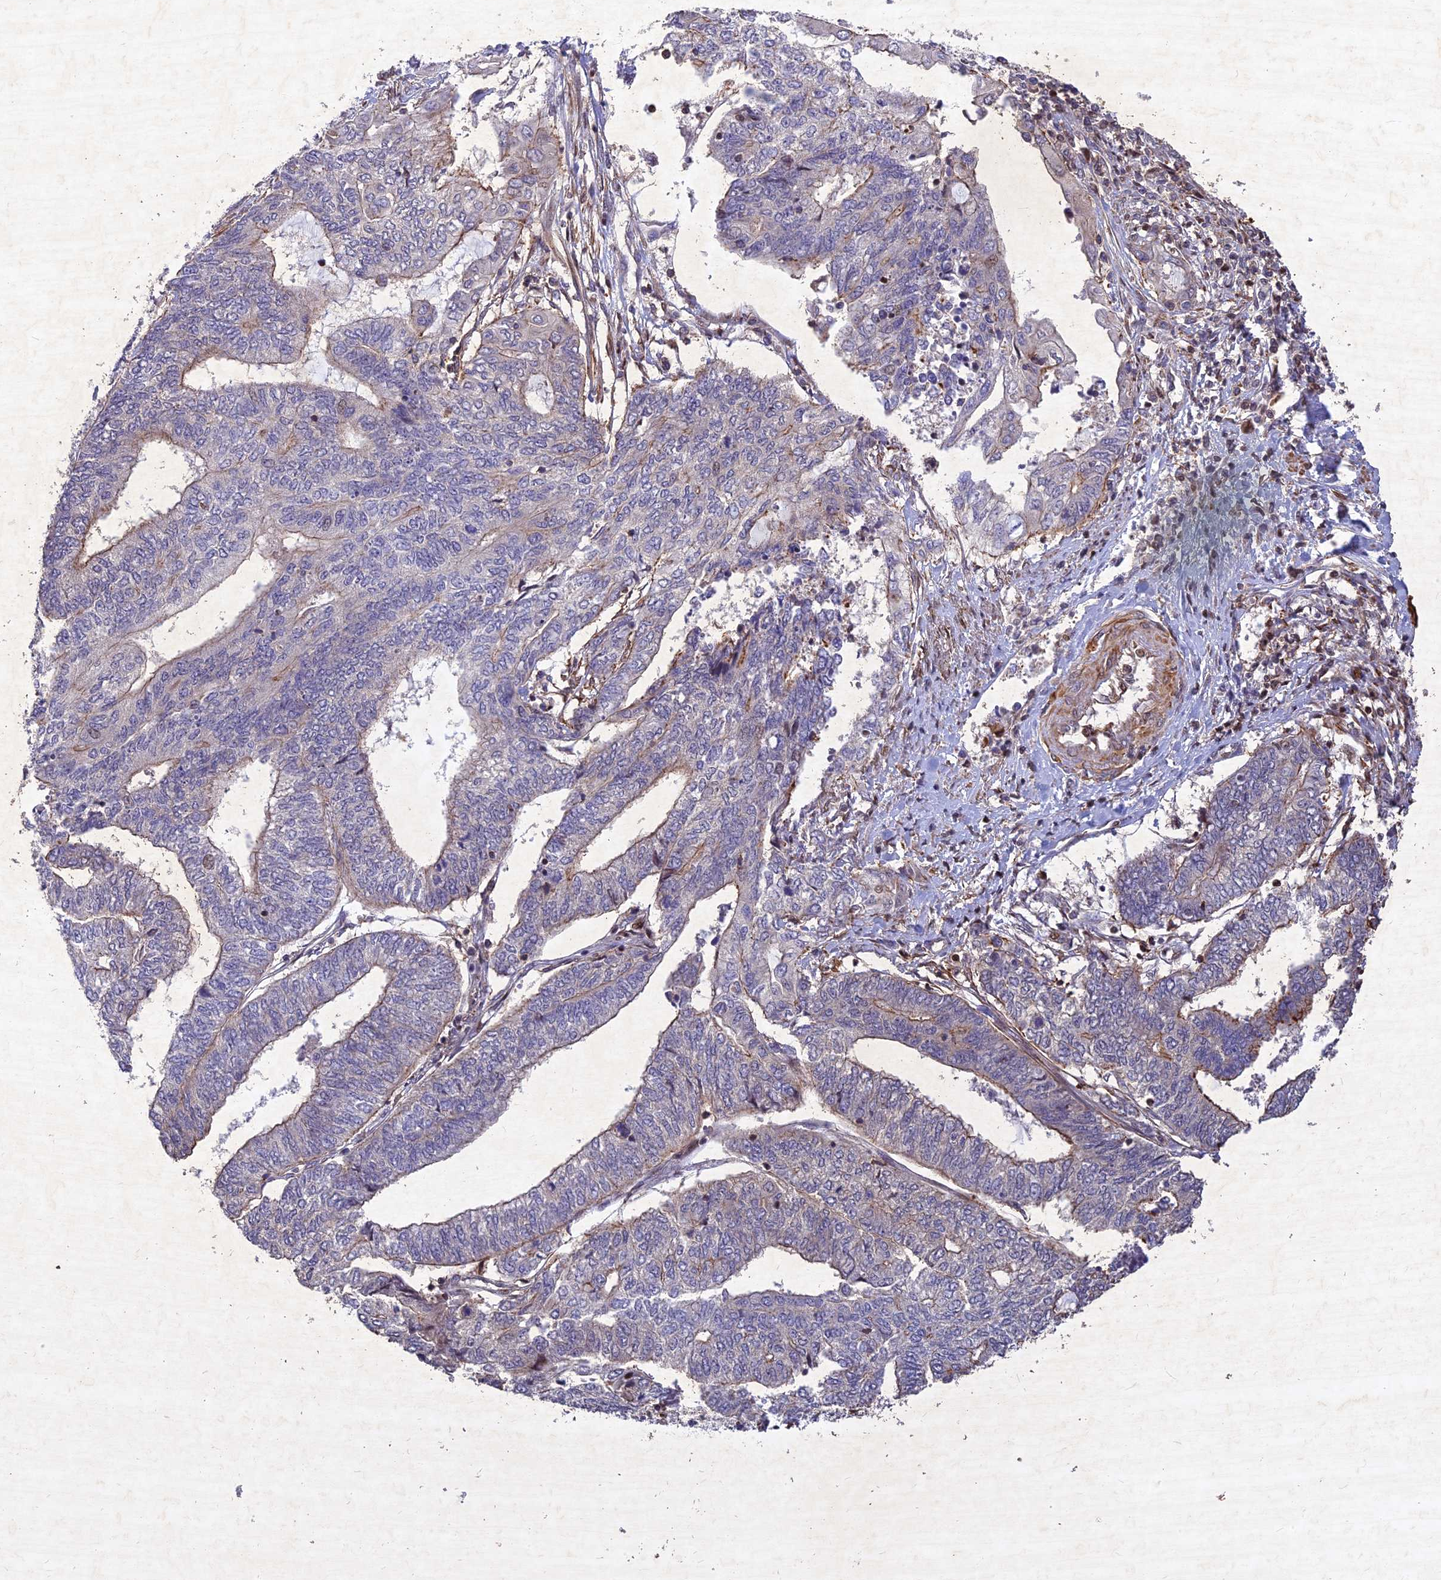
{"staining": {"intensity": "negative", "quantity": "none", "location": "none"}, "tissue": "endometrial cancer", "cell_type": "Tumor cells", "image_type": "cancer", "snomed": [{"axis": "morphology", "description": "Adenocarcinoma, NOS"}, {"axis": "topography", "description": "Uterus"}, {"axis": "topography", "description": "Endometrium"}], "caption": "This photomicrograph is of endometrial cancer (adenocarcinoma) stained with IHC to label a protein in brown with the nuclei are counter-stained blue. There is no expression in tumor cells.", "gene": "RELCH", "patient": {"sex": "female", "age": 70}}